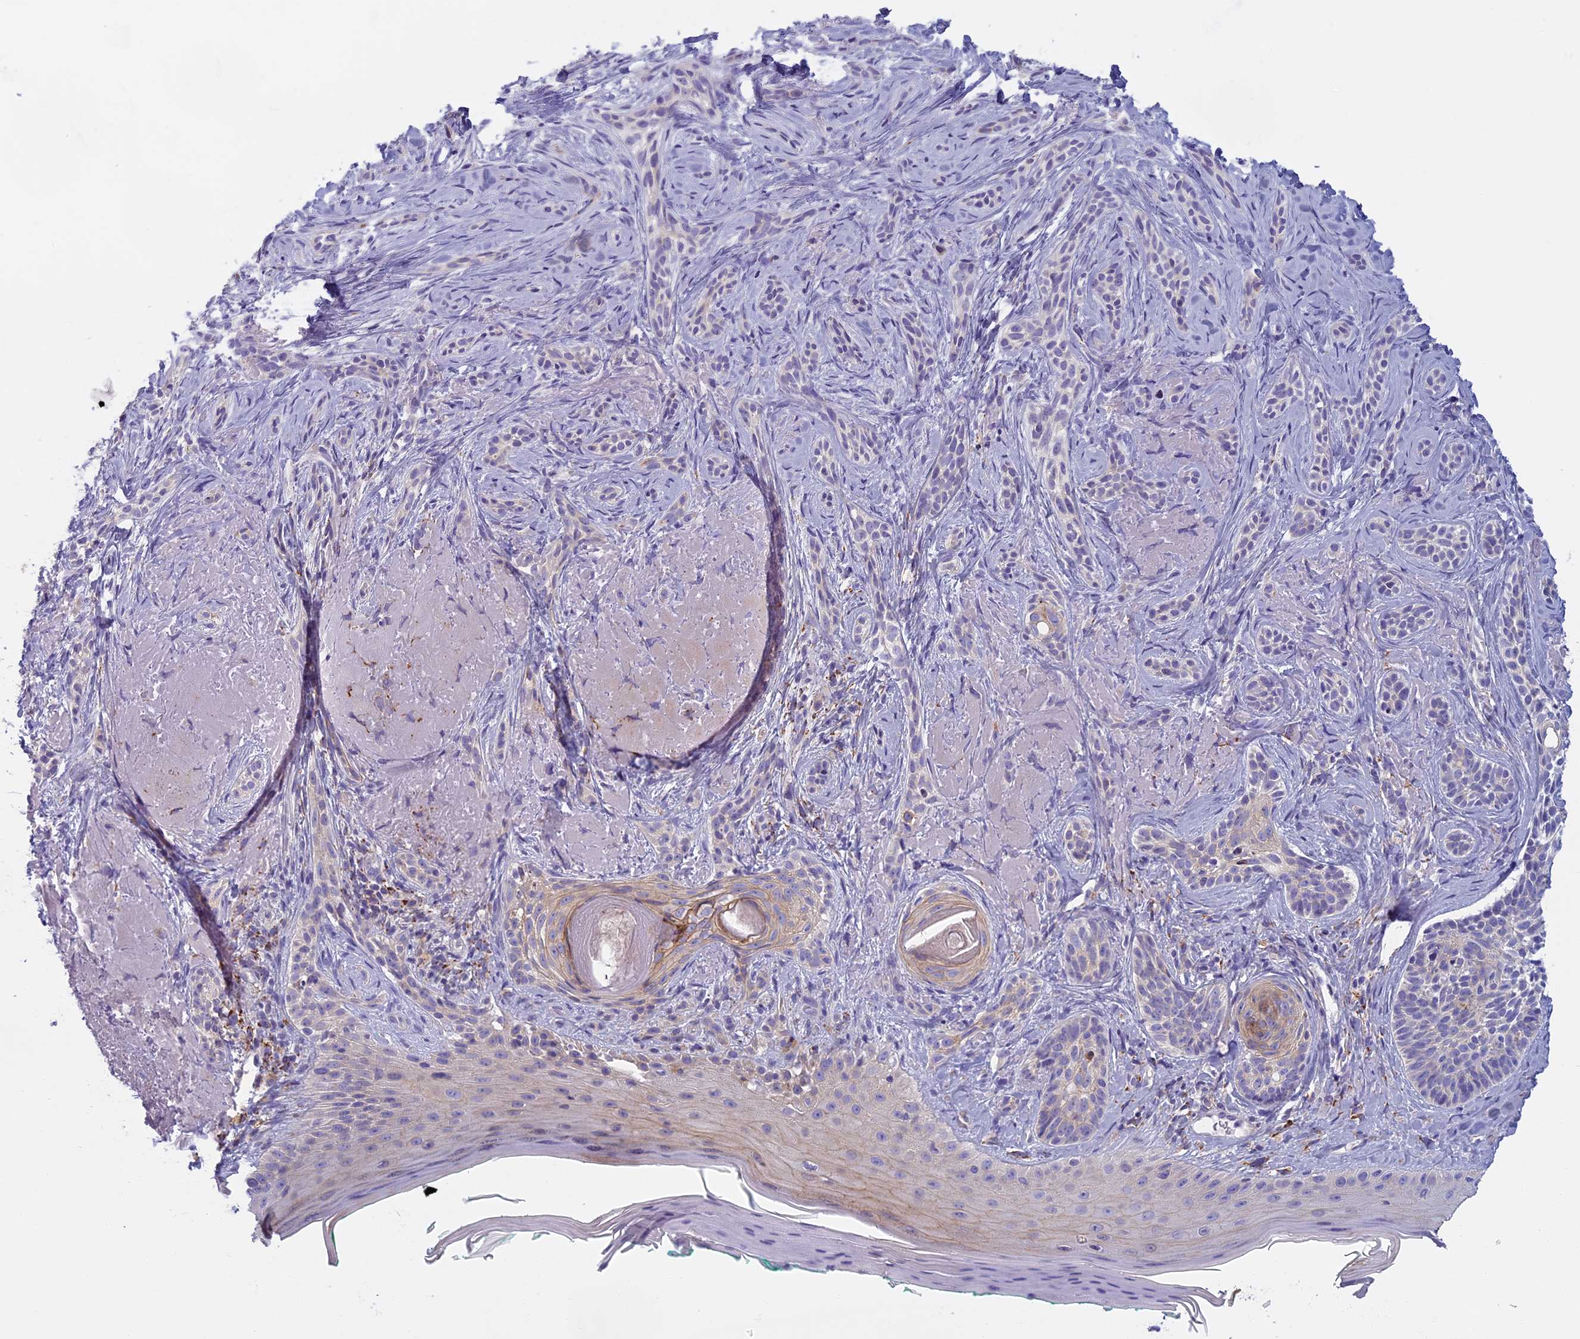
{"staining": {"intensity": "weak", "quantity": "<25%", "location": "cytoplasmic/membranous"}, "tissue": "skin cancer", "cell_type": "Tumor cells", "image_type": "cancer", "snomed": [{"axis": "morphology", "description": "Basal cell carcinoma"}, {"axis": "topography", "description": "Skin"}], "caption": "Tumor cells show no significant protein staining in skin basal cell carcinoma.", "gene": "SEMA7A", "patient": {"sex": "male", "age": 71}}